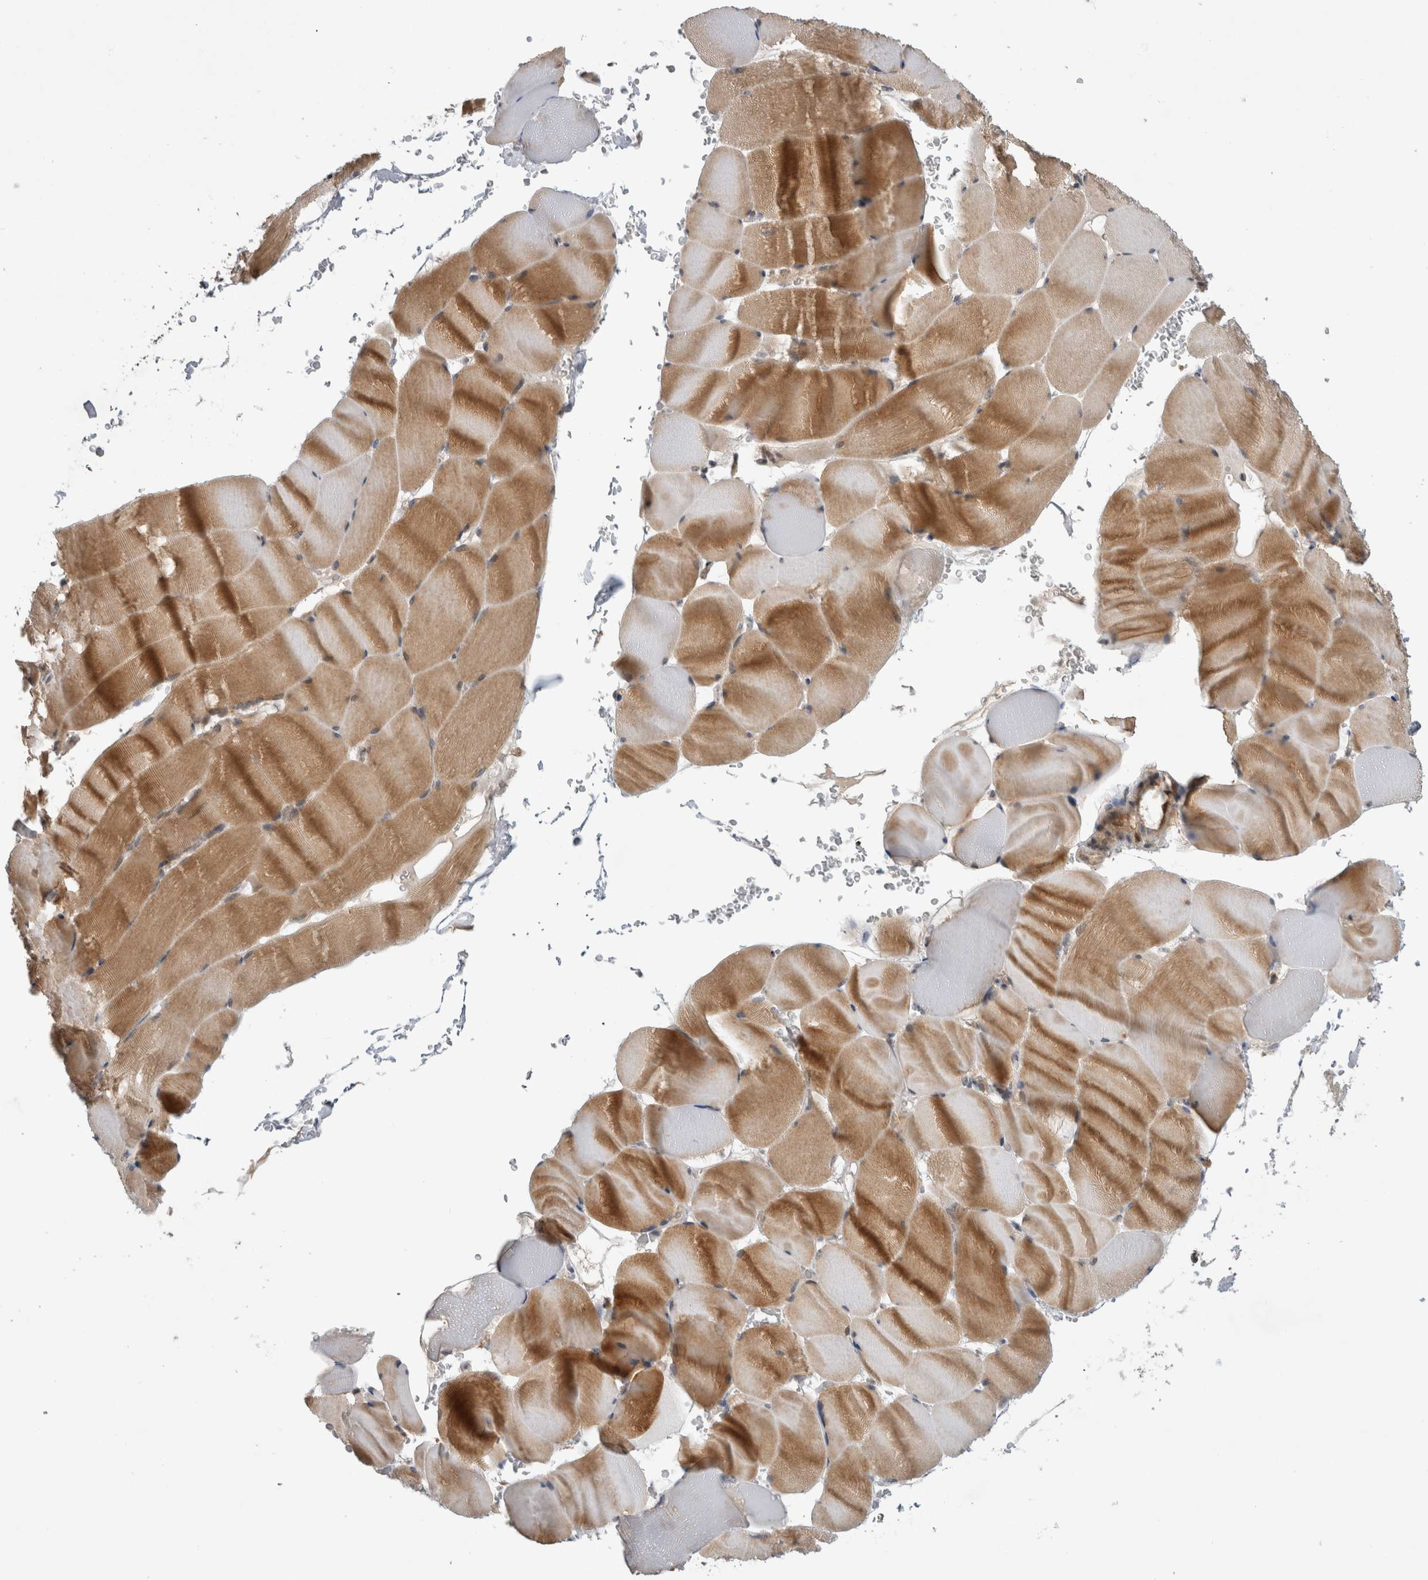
{"staining": {"intensity": "moderate", "quantity": ">75%", "location": "cytoplasmic/membranous"}, "tissue": "skeletal muscle", "cell_type": "Myocytes", "image_type": "normal", "snomed": [{"axis": "morphology", "description": "Normal tissue, NOS"}, {"axis": "topography", "description": "Skeletal muscle"}], "caption": "Protein staining displays moderate cytoplasmic/membranous positivity in about >75% of myocytes in unremarkable skeletal muscle. The protein of interest is stained brown, and the nuclei are stained in blue (DAB (3,3'-diaminobenzidine) IHC with brightfield microscopy, high magnification).", "gene": "KCNIP1", "patient": {"sex": "male", "age": 62}}